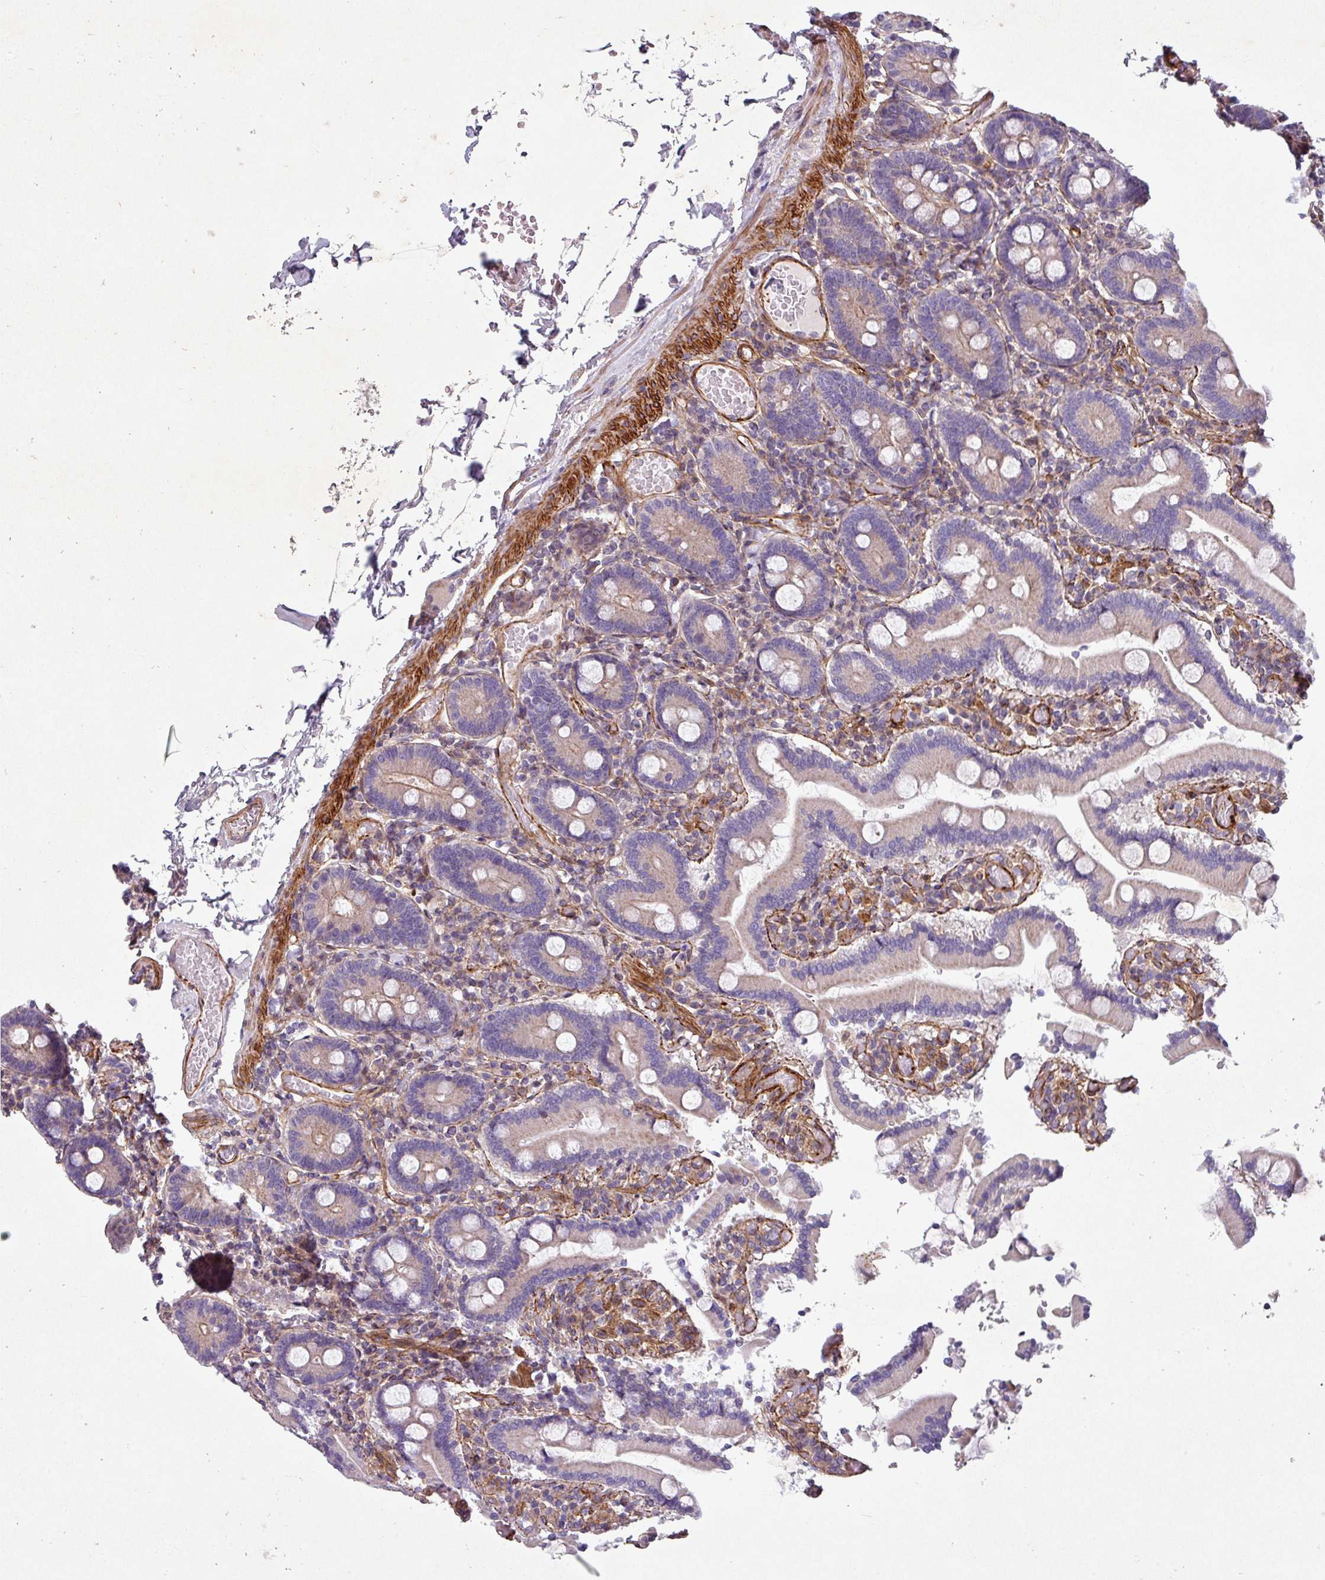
{"staining": {"intensity": "weak", "quantity": "25%-75%", "location": "cytoplasmic/membranous"}, "tissue": "duodenum", "cell_type": "Glandular cells", "image_type": "normal", "snomed": [{"axis": "morphology", "description": "Normal tissue, NOS"}, {"axis": "topography", "description": "Duodenum"}], "caption": "Immunohistochemistry micrograph of normal duodenum: human duodenum stained using immunohistochemistry (IHC) exhibits low levels of weak protein expression localized specifically in the cytoplasmic/membranous of glandular cells, appearing as a cytoplasmic/membranous brown color.", "gene": "ATP2C2", "patient": {"sex": "male", "age": 55}}